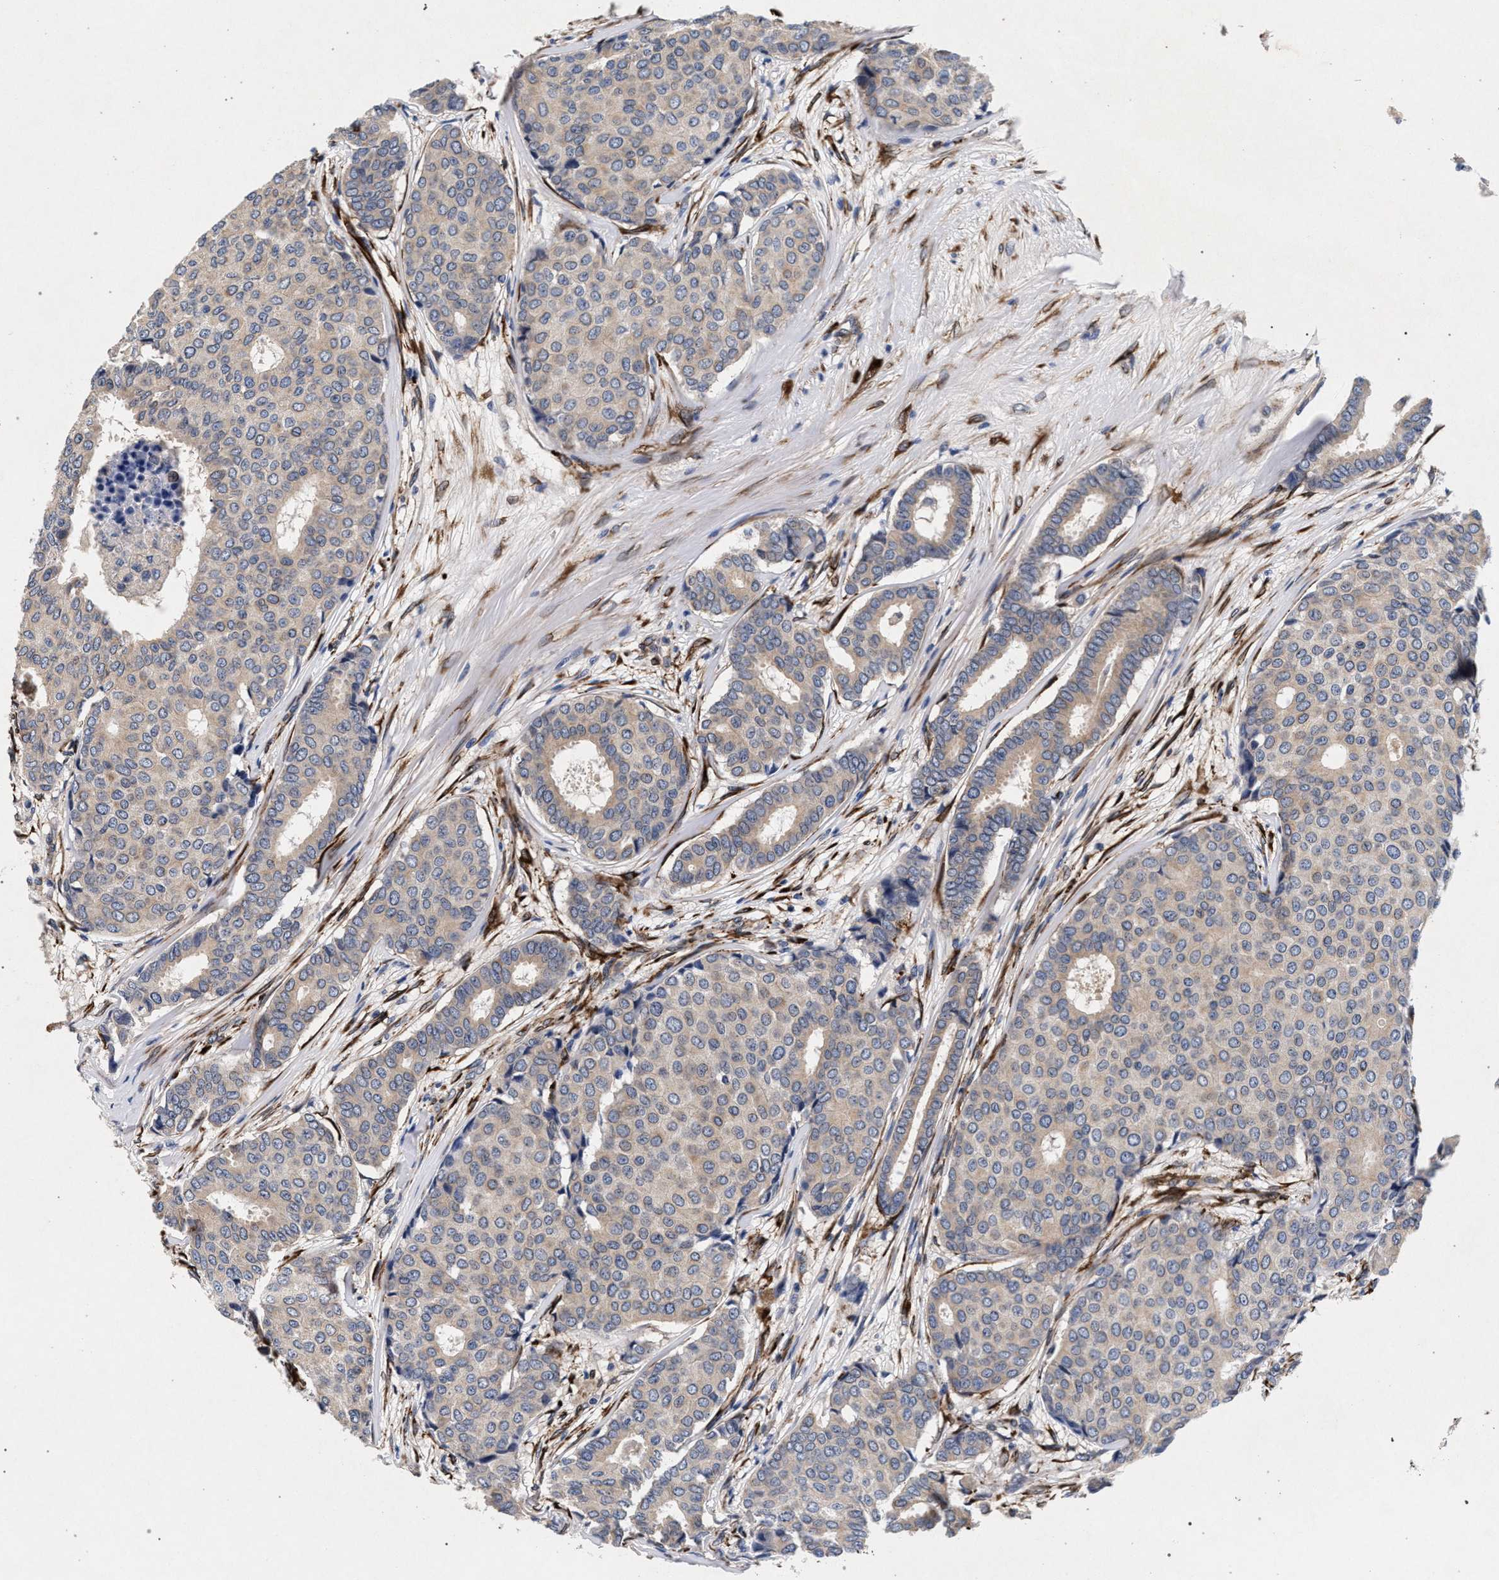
{"staining": {"intensity": "weak", "quantity": ">75%", "location": "cytoplasmic/membranous"}, "tissue": "breast cancer", "cell_type": "Tumor cells", "image_type": "cancer", "snomed": [{"axis": "morphology", "description": "Duct carcinoma"}, {"axis": "topography", "description": "Breast"}], "caption": "A brown stain labels weak cytoplasmic/membranous expression of a protein in breast invasive ductal carcinoma tumor cells.", "gene": "NEK7", "patient": {"sex": "female", "age": 75}}